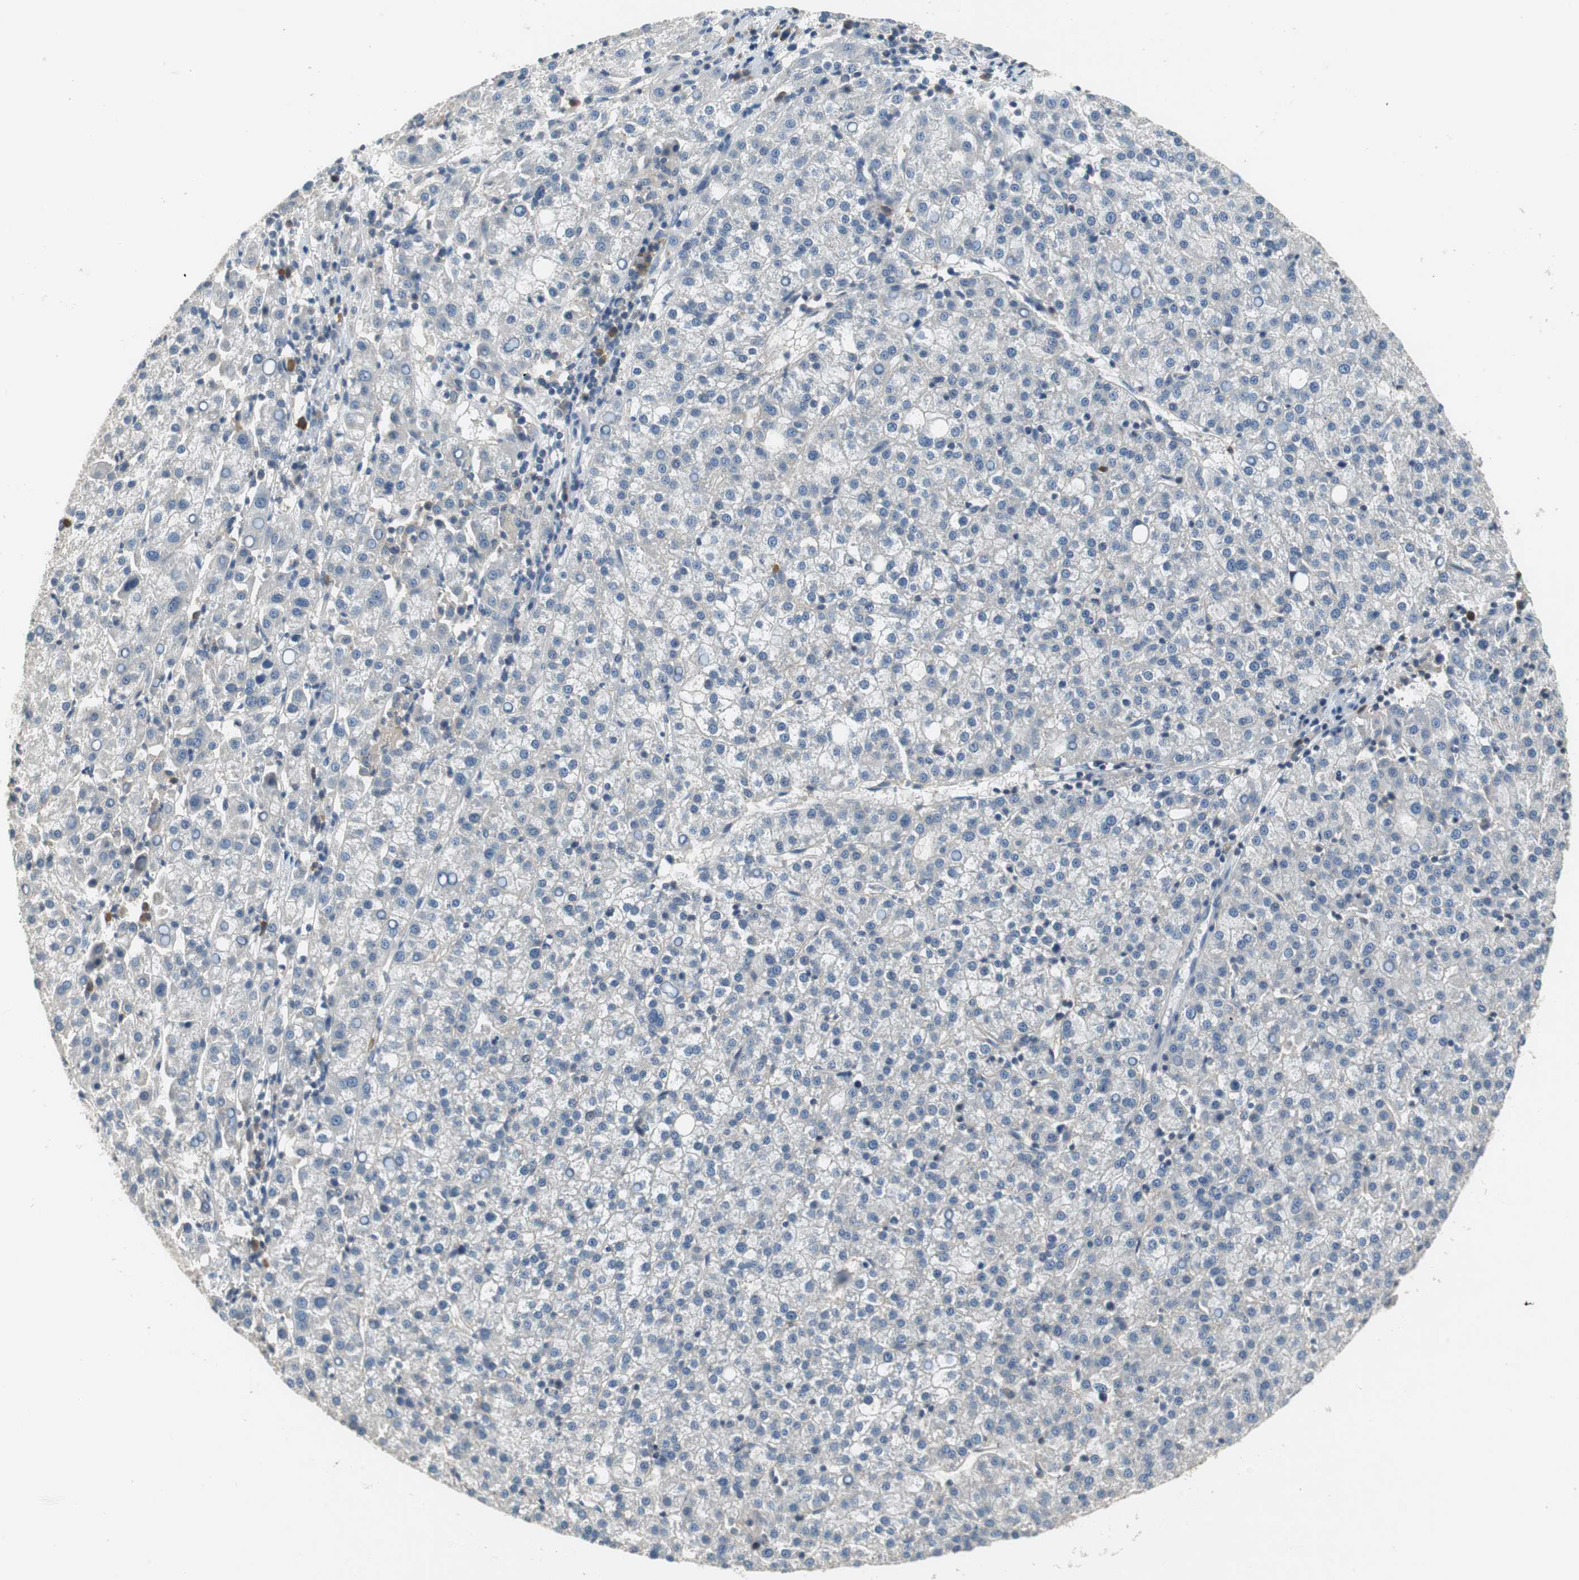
{"staining": {"intensity": "negative", "quantity": "none", "location": "none"}, "tissue": "liver cancer", "cell_type": "Tumor cells", "image_type": "cancer", "snomed": [{"axis": "morphology", "description": "Carcinoma, Hepatocellular, NOS"}, {"axis": "topography", "description": "Liver"}], "caption": "Immunohistochemistry of human hepatocellular carcinoma (liver) displays no expression in tumor cells.", "gene": "GLCCI1", "patient": {"sex": "female", "age": 58}}